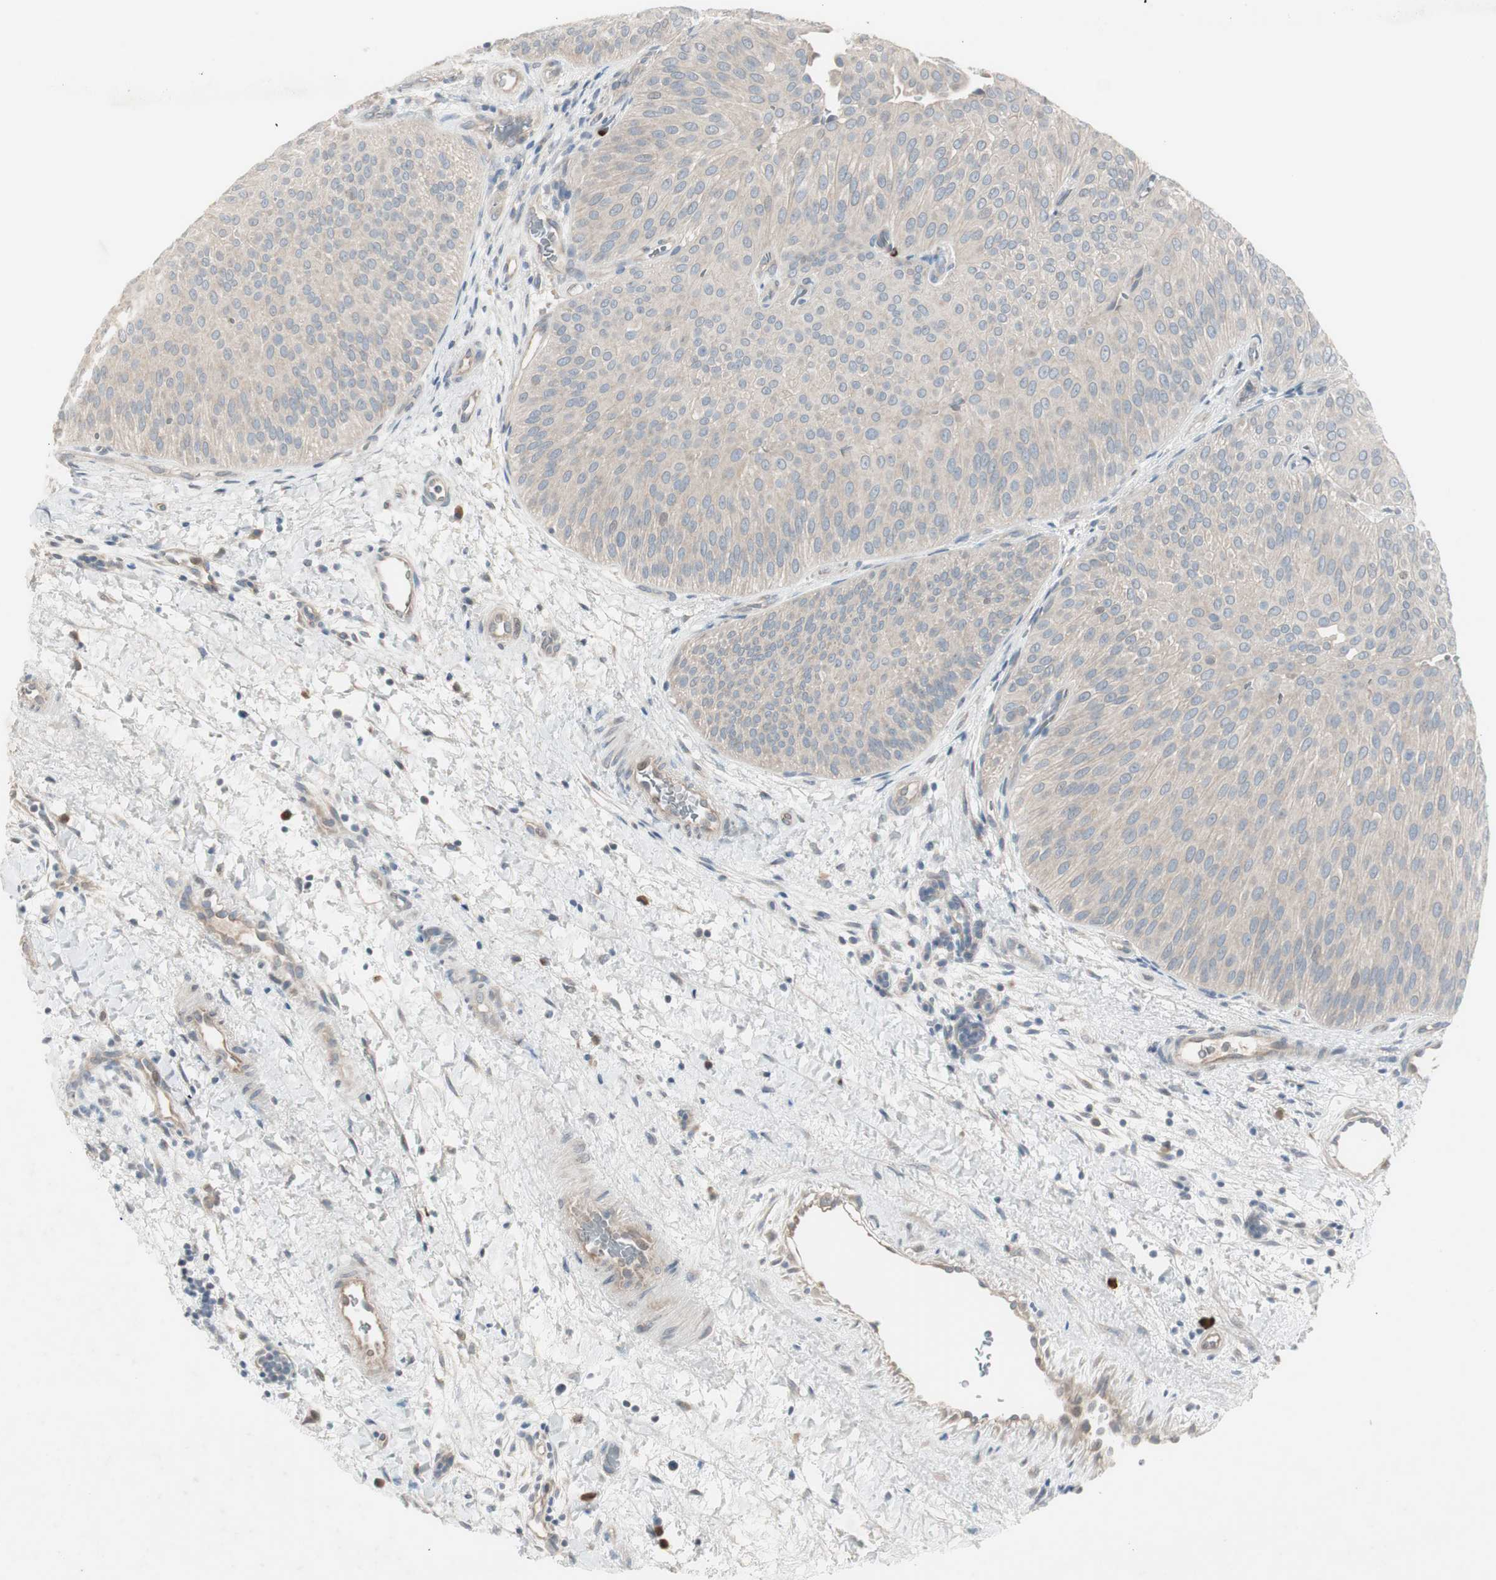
{"staining": {"intensity": "weak", "quantity": ">75%", "location": "cytoplasmic/membranous"}, "tissue": "urothelial cancer", "cell_type": "Tumor cells", "image_type": "cancer", "snomed": [{"axis": "morphology", "description": "Urothelial carcinoma, Low grade"}, {"axis": "topography", "description": "Urinary bladder"}], "caption": "DAB immunohistochemical staining of urothelial cancer shows weak cytoplasmic/membranous protein expression in about >75% of tumor cells.", "gene": "MAPRE3", "patient": {"sex": "female", "age": 60}}